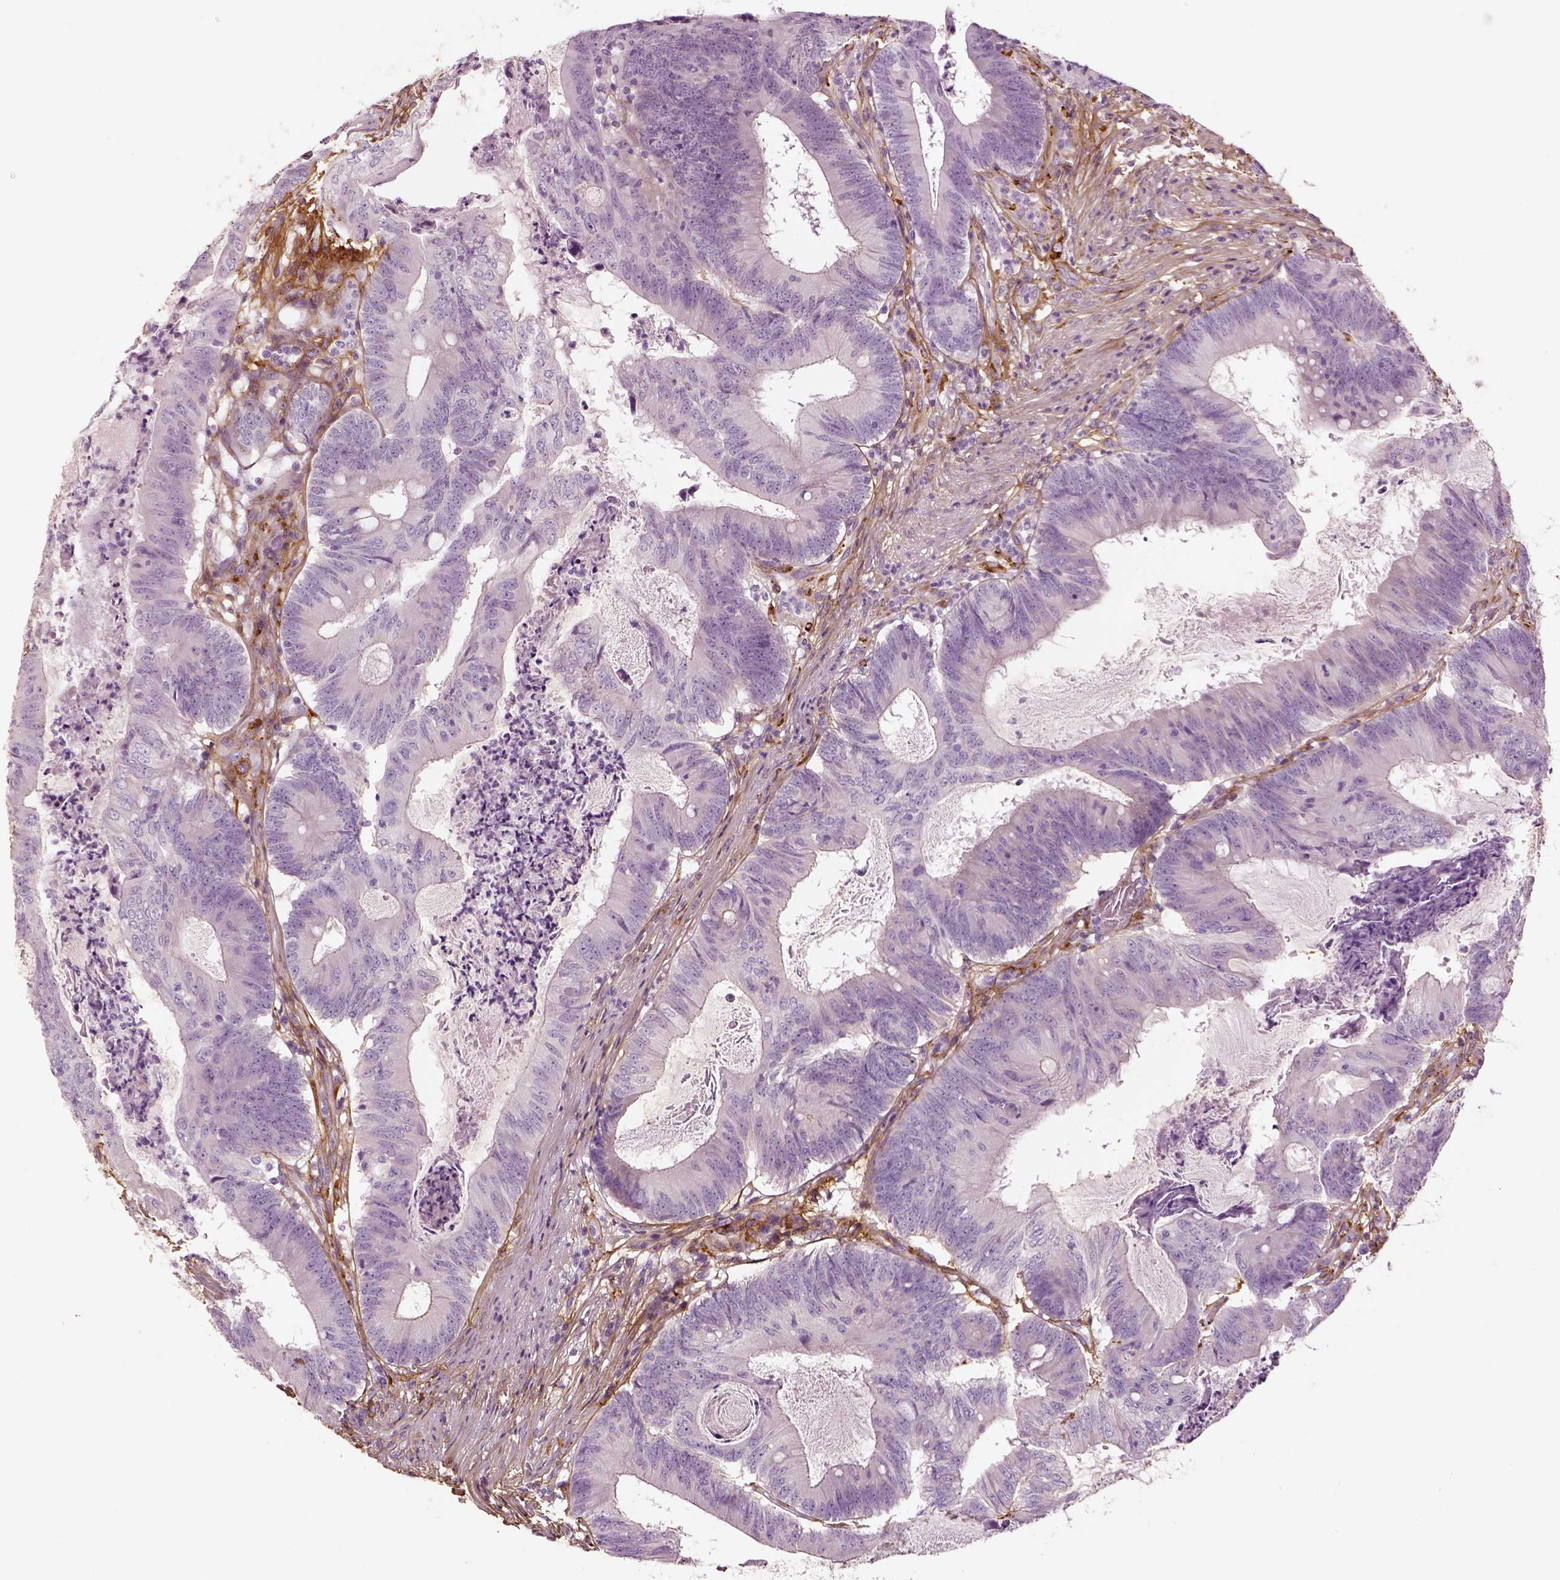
{"staining": {"intensity": "negative", "quantity": "none", "location": "none"}, "tissue": "colorectal cancer", "cell_type": "Tumor cells", "image_type": "cancer", "snomed": [{"axis": "morphology", "description": "Adenocarcinoma, NOS"}, {"axis": "topography", "description": "Colon"}], "caption": "Immunohistochemical staining of human colorectal cancer reveals no significant expression in tumor cells.", "gene": "COL6A2", "patient": {"sex": "female", "age": 70}}